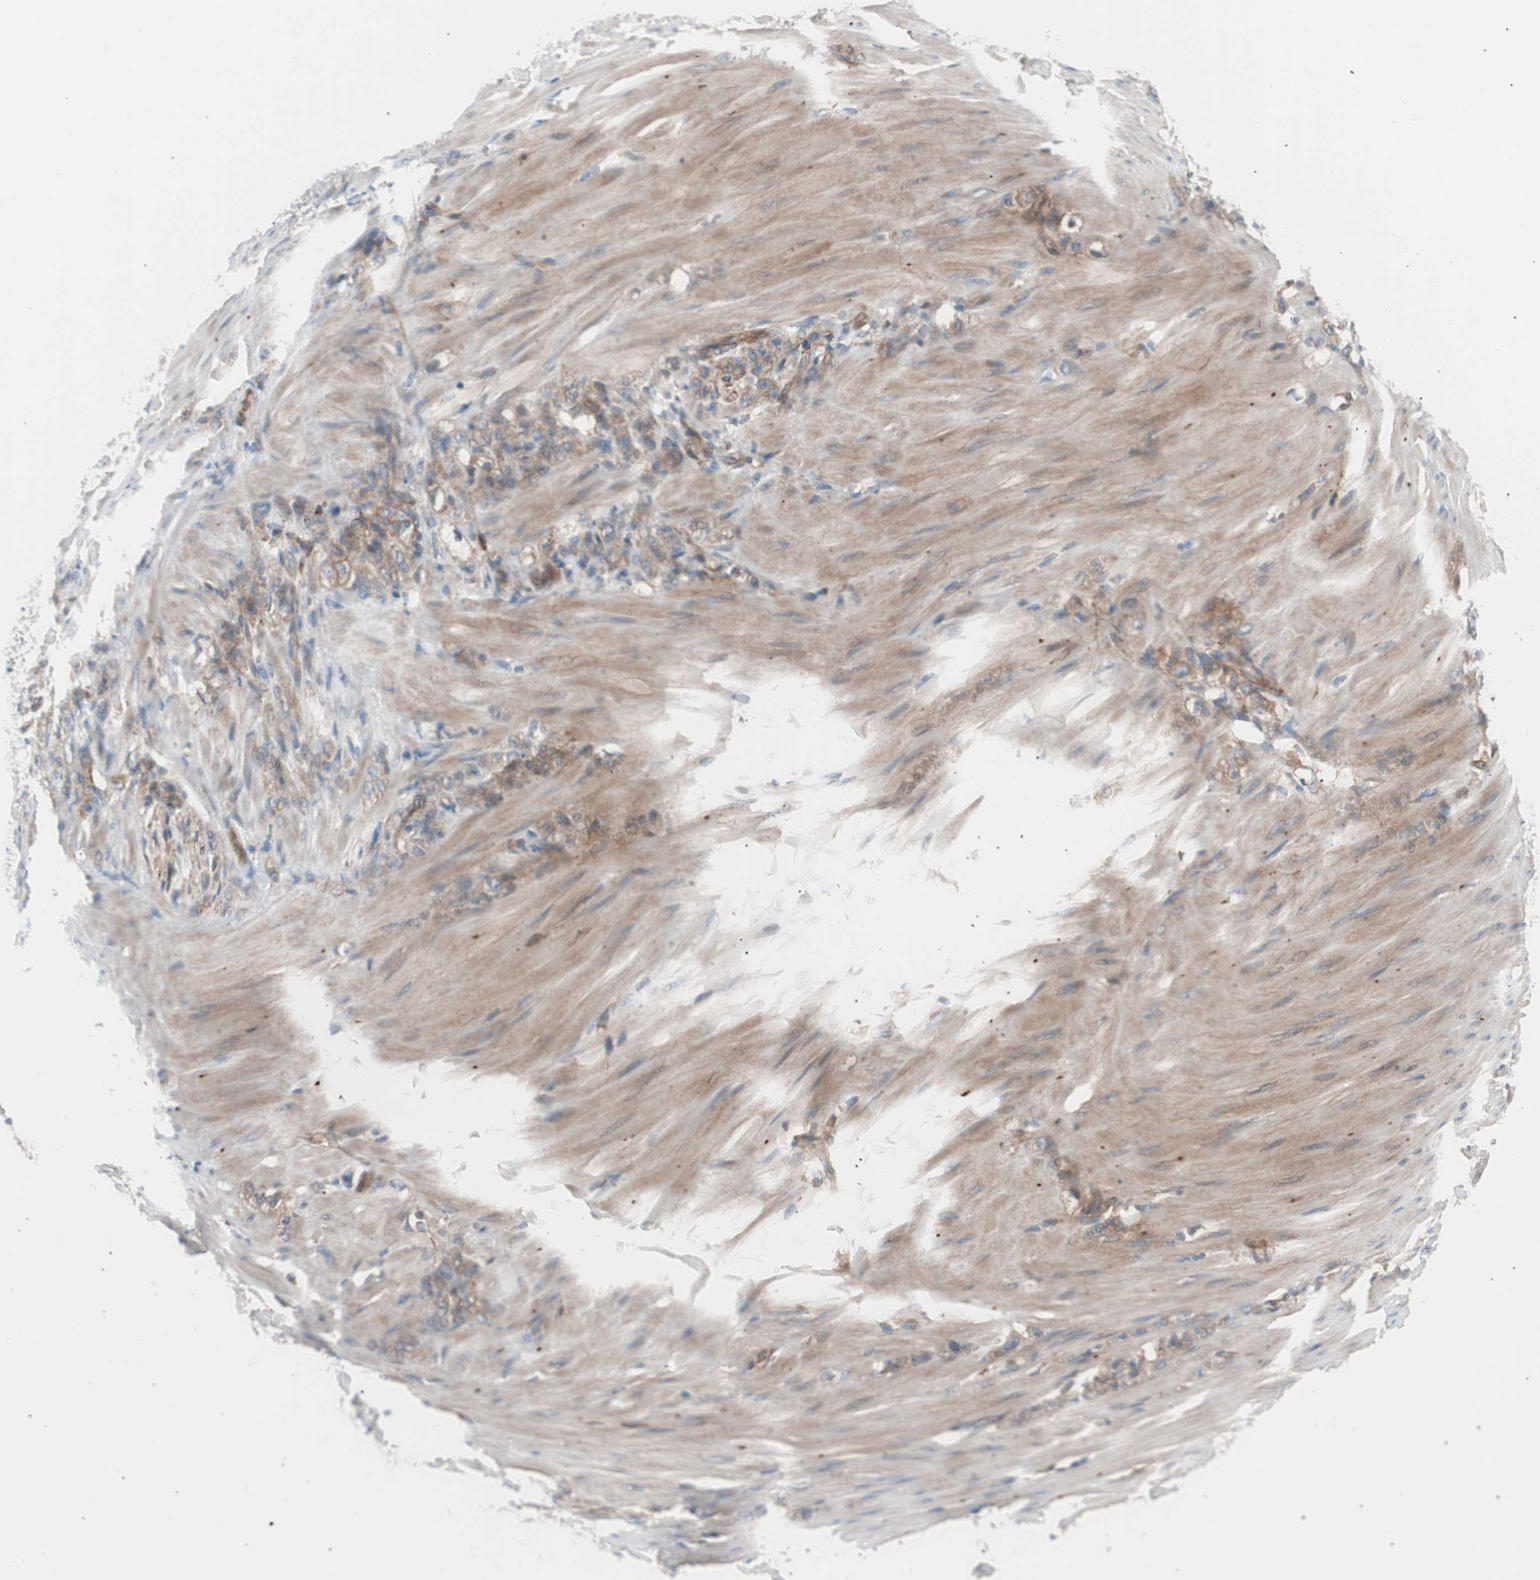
{"staining": {"intensity": "weak", "quantity": "25%-75%", "location": "cytoplasmic/membranous"}, "tissue": "stomach cancer", "cell_type": "Tumor cells", "image_type": "cancer", "snomed": [{"axis": "morphology", "description": "Adenocarcinoma, NOS"}, {"axis": "topography", "description": "Stomach"}], "caption": "Human adenocarcinoma (stomach) stained with a protein marker demonstrates weak staining in tumor cells.", "gene": "SMG1", "patient": {"sex": "male", "age": 82}}